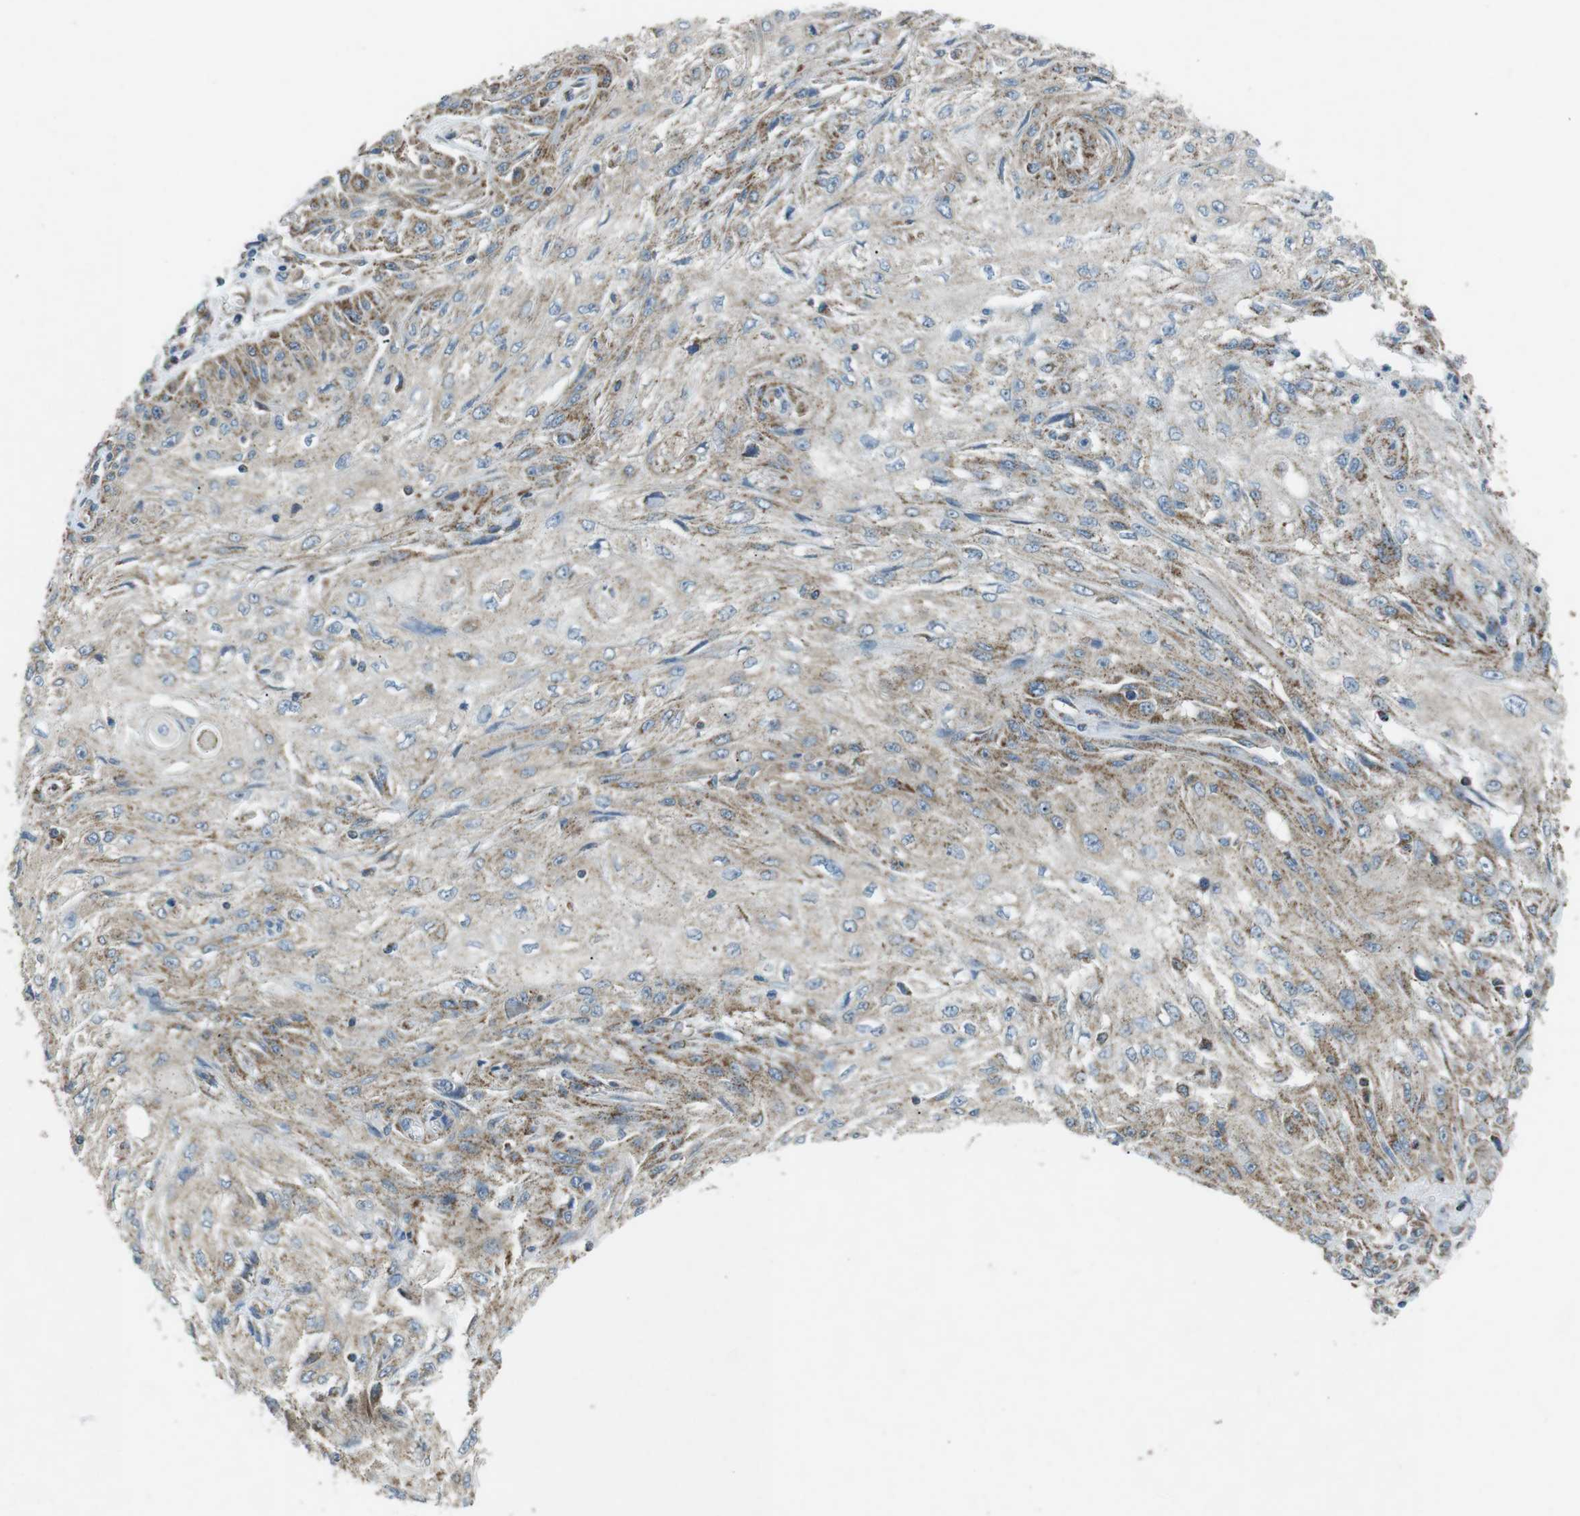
{"staining": {"intensity": "moderate", "quantity": "<25%", "location": "cytoplasmic/membranous"}, "tissue": "skin cancer", "cell_type": "Tumor cells", "image_type": "cancer", "snomed": [{"axis": "morphology", "description": "Squamous cell carcinoma, NOS"}, {"axis": "topography", "description": "Skin"}], "caption": "This histopathology image reveals immunohistochemistry staining of squamous cell carcinoma (skin), with low moderate cytoplasmic/membranous staining in about <25% of tumor cells.", "gene": "BACE1", "patient": {"sex": "male", "age": 75}}